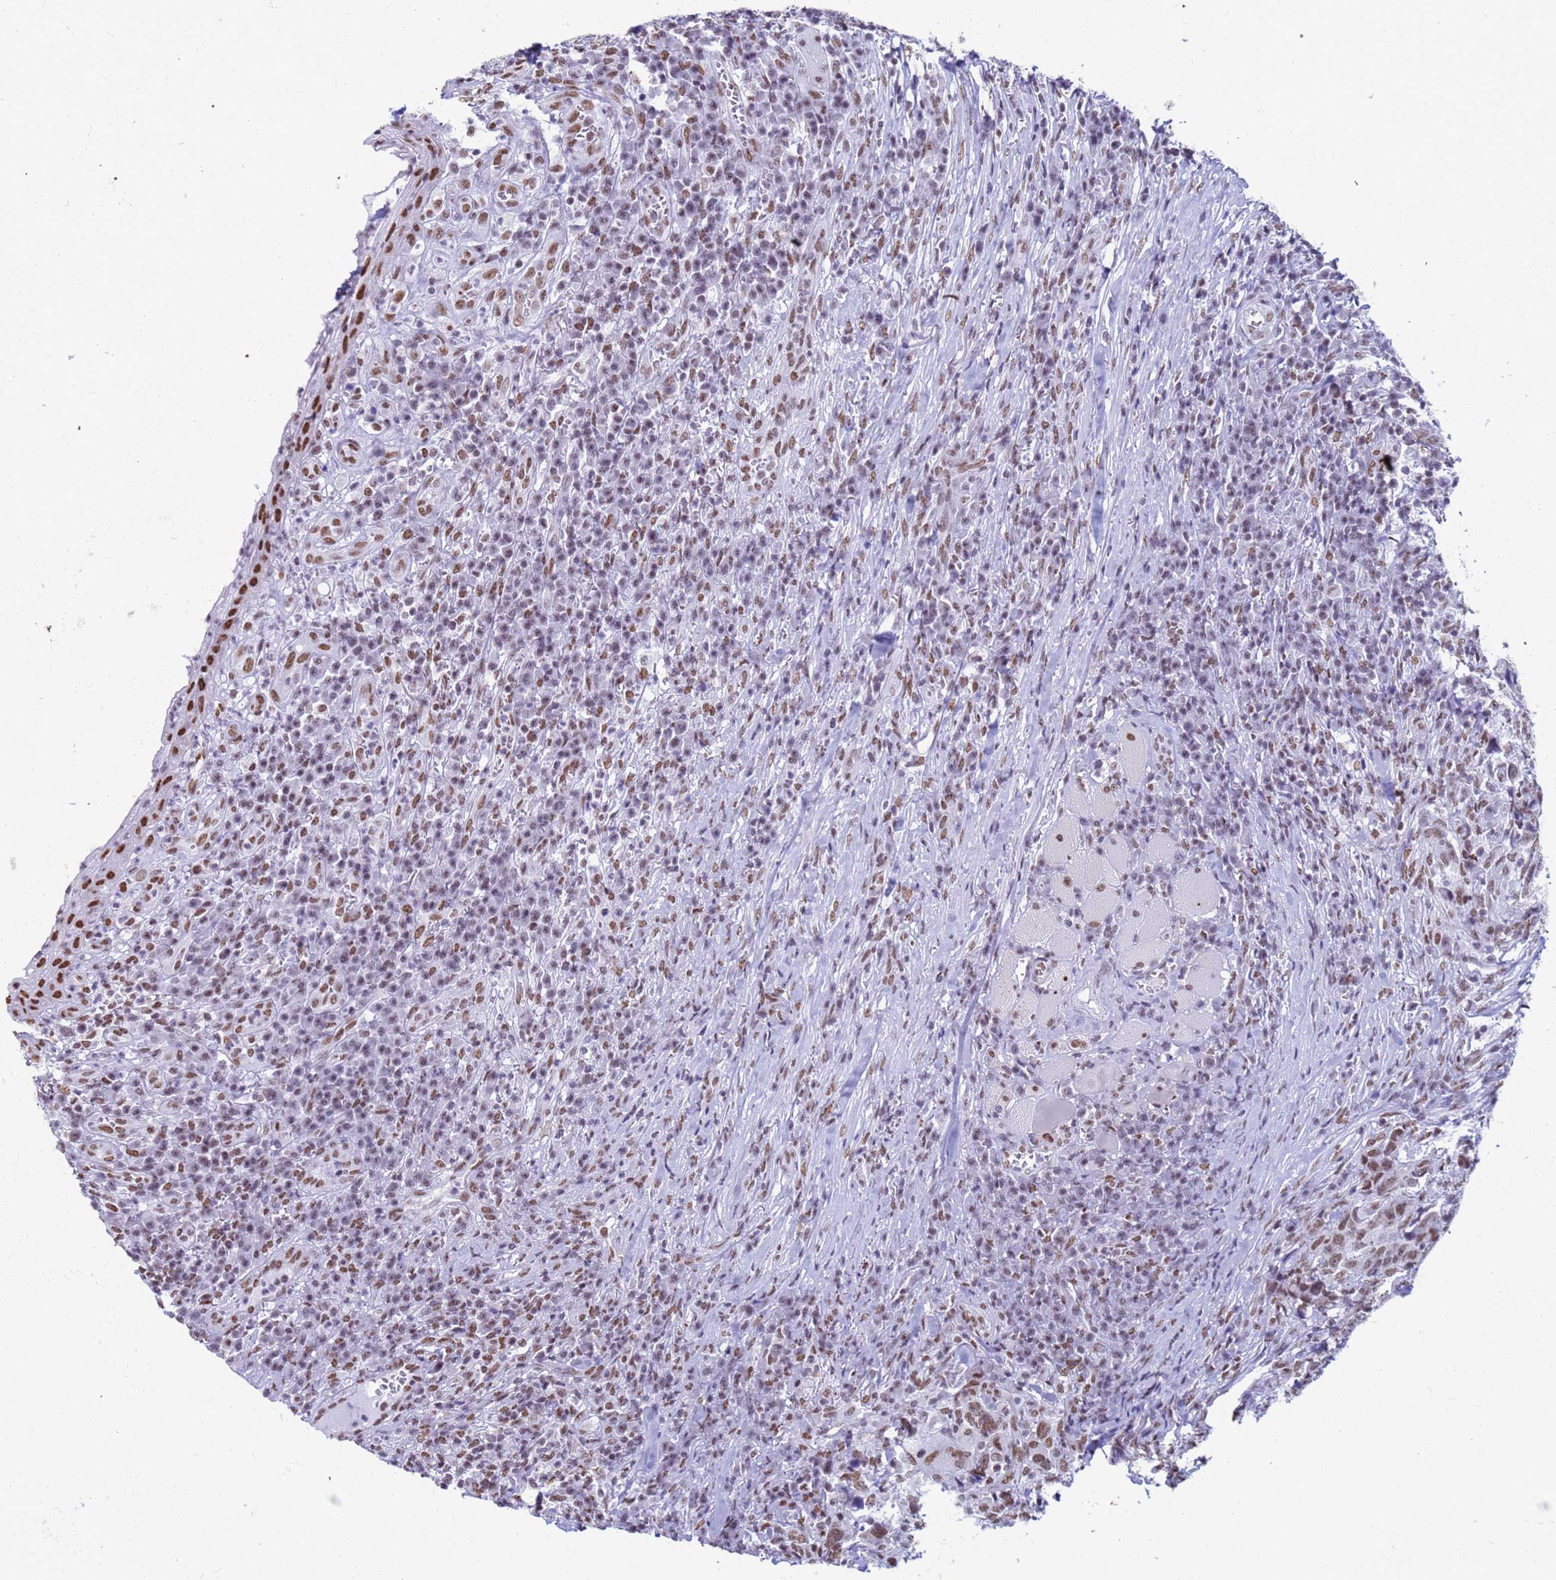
{"staining": {"intensity": "moderate", "quantity": ">75%", "location": "nuclear"}, "tissue": "head and neck cancer", "cell_type": "Tumor cells", "image_type": "cancer", "snomed": [{"axis": "morphology", "description": "Squamous cell carcinoma, NOS"}, {"axis": "topography", "description": "Head-Neck"}], "caption": "Brown immunohistochemical staining in head and neck squamous cell carcinoma shows moderate nuclear staining in about >75% of tumor cells. The staining is performed using DAB brown chromogen to label protein expression. The nuclei are counter-stained blue using hematoxylin.", "gene": "FAM170B", "patient": {"sex": "male", "age": 66}}